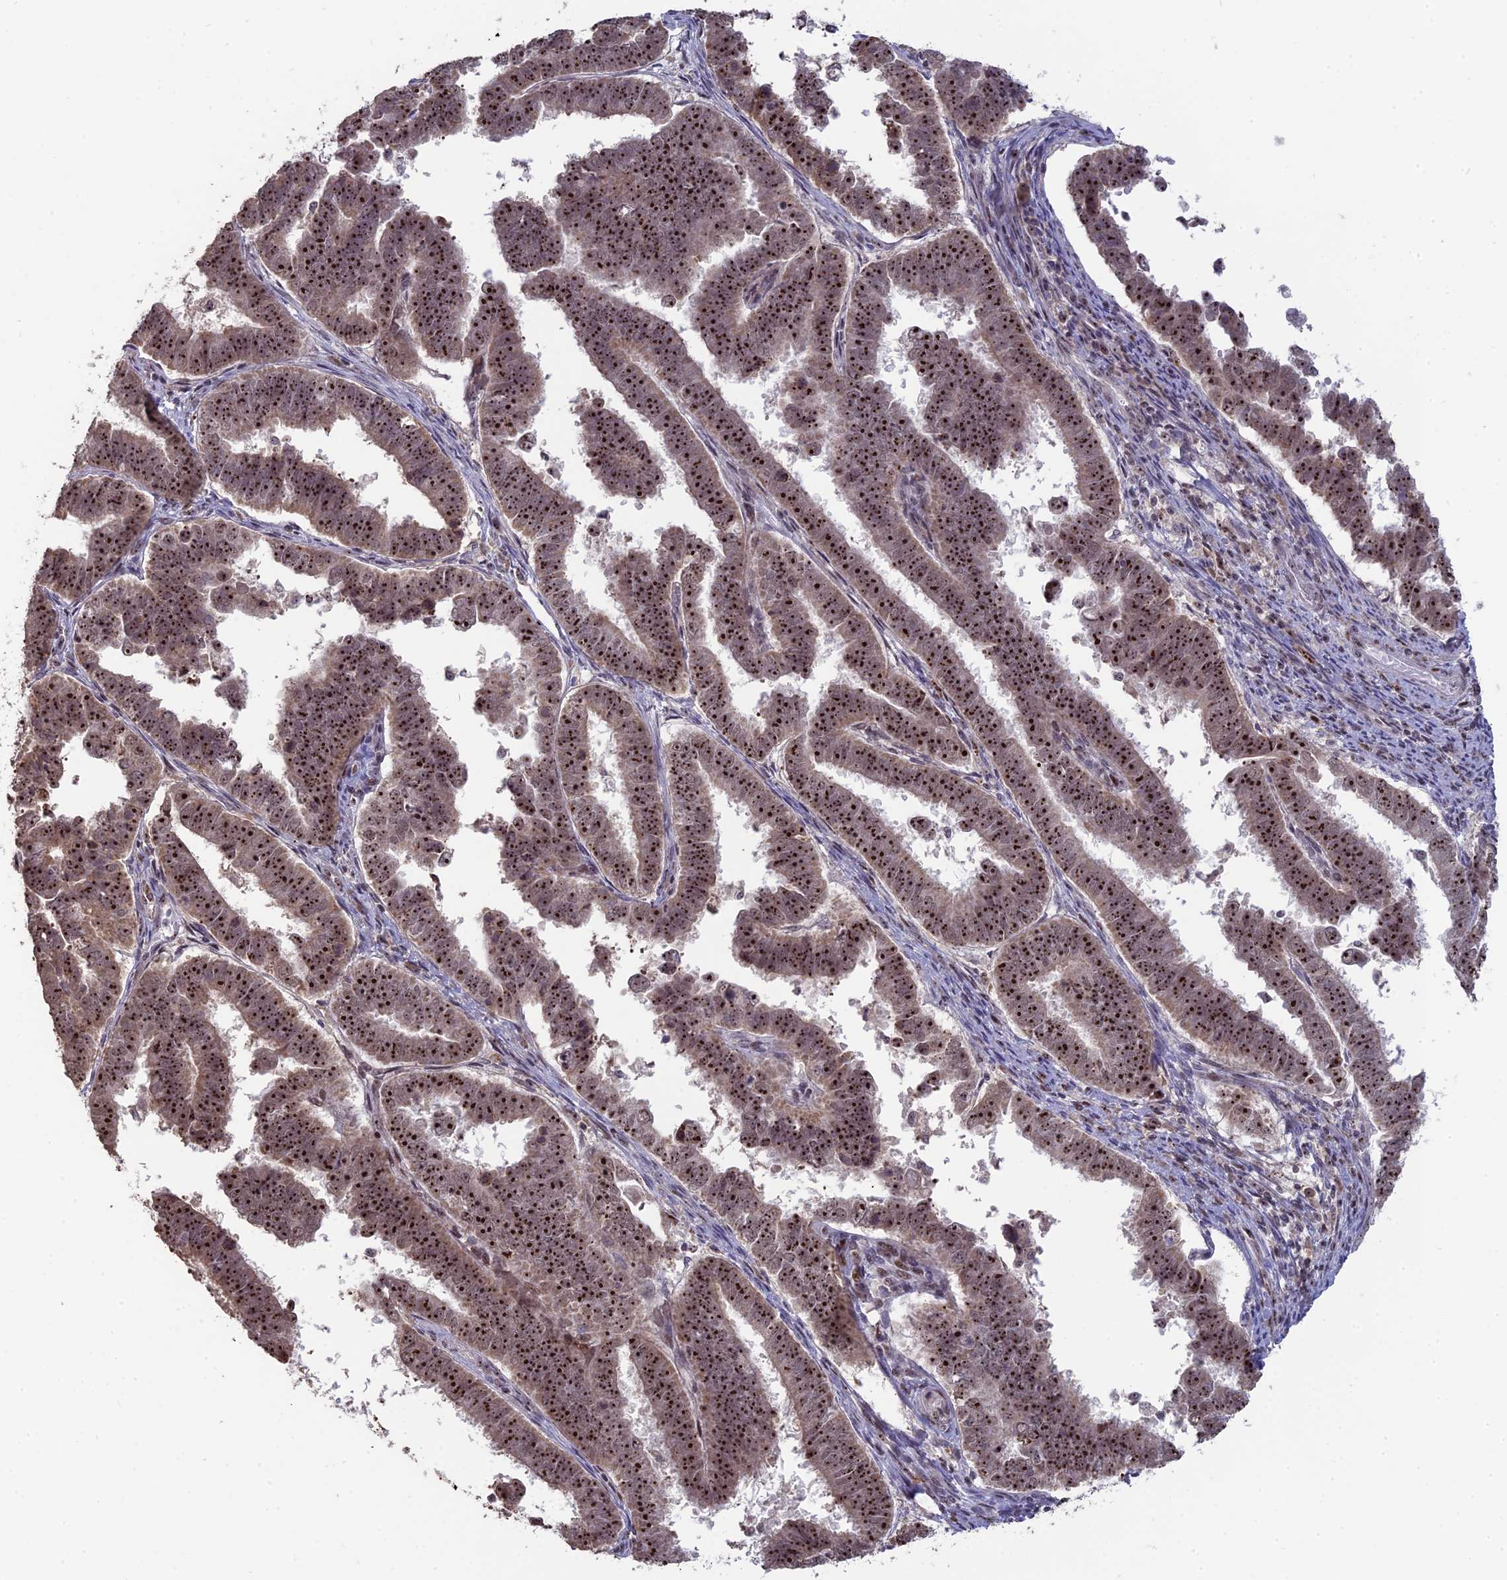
{"staining": {"intensity": "strong", "quantity": ">75%", "location": "nuclear"}, "tissue": "endometrial cancer", "cell_type": "Tumor cells", "image_type": "cancer", "snomed": [{"axis": "morphology", "description": "Adenocarcinoma, NOS"}, {"axis": "topography", "description": "Endometrium"}], "caption": "Immunohistochemical staining of human endometrial adenocarcinoma reveals strong nuclear protein staining in approximately >75% of tumor cells. (Brightfield microscopy of DAB IHC at high magnification).", "gene": "FAM131A", "patient": {"sex": "female", "age": 75}}